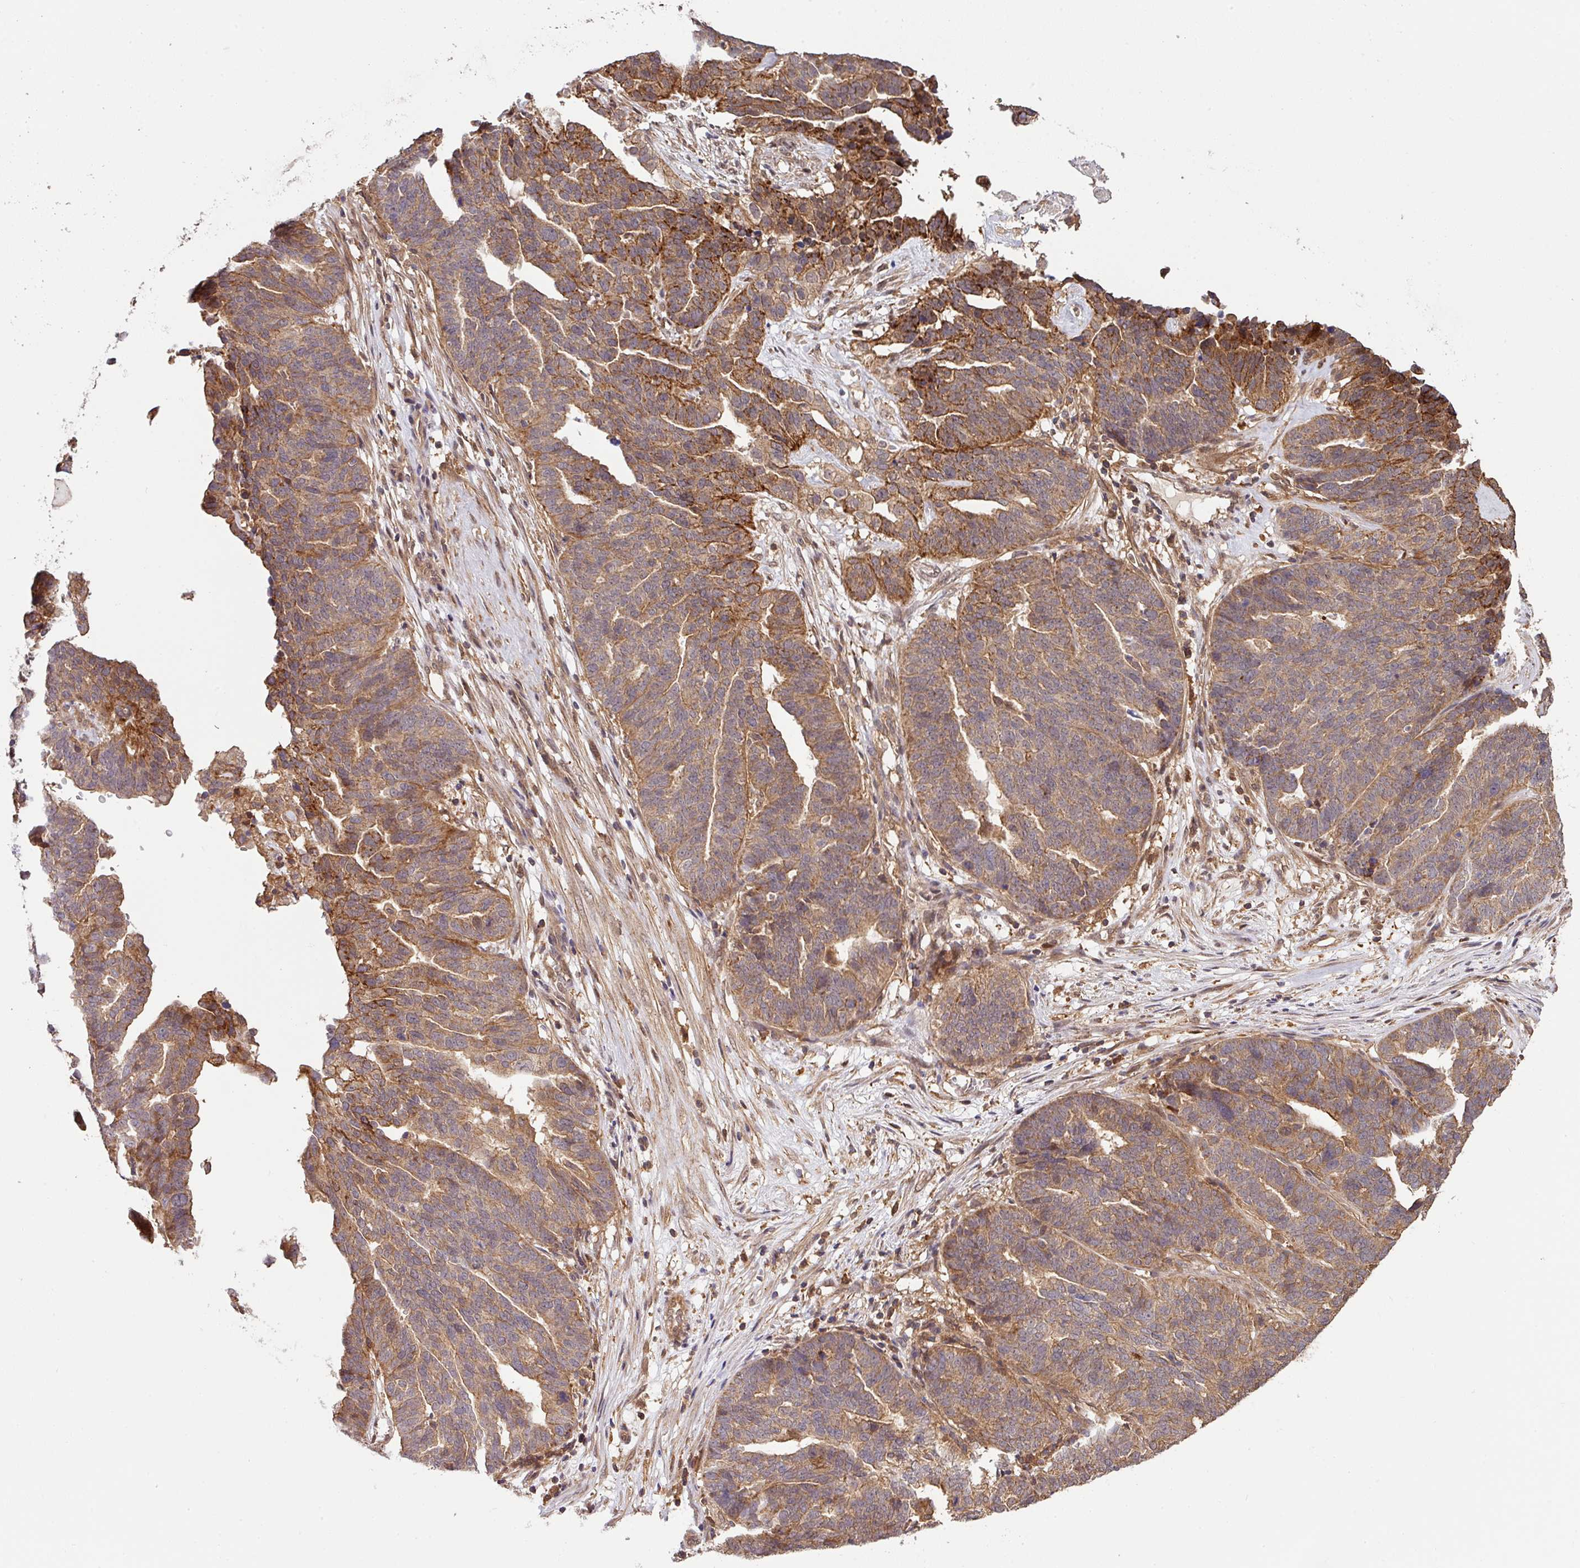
{"staining": {"intensity": "moderate", "quantity": ">75%", "location": "cytoplasmic/membranous"}, "tissue": "ovarian cancer", "cell_type": "Tumor cells", "image_type": "cancer", "snomed": [{"axis": "morphology", "description": "Cystadenocarcinoma, serous, NOS"}, {"axis": "topography", "description": "Ovary"}], "caption": "Human ovarian cancer stained with a brown dye exhibits moderate cytoplasmic/membranous positive positivity in approximately >75% of tumor cells.", "gene": "ARPIN", "patient": {"sex": "female", "age": 59}}